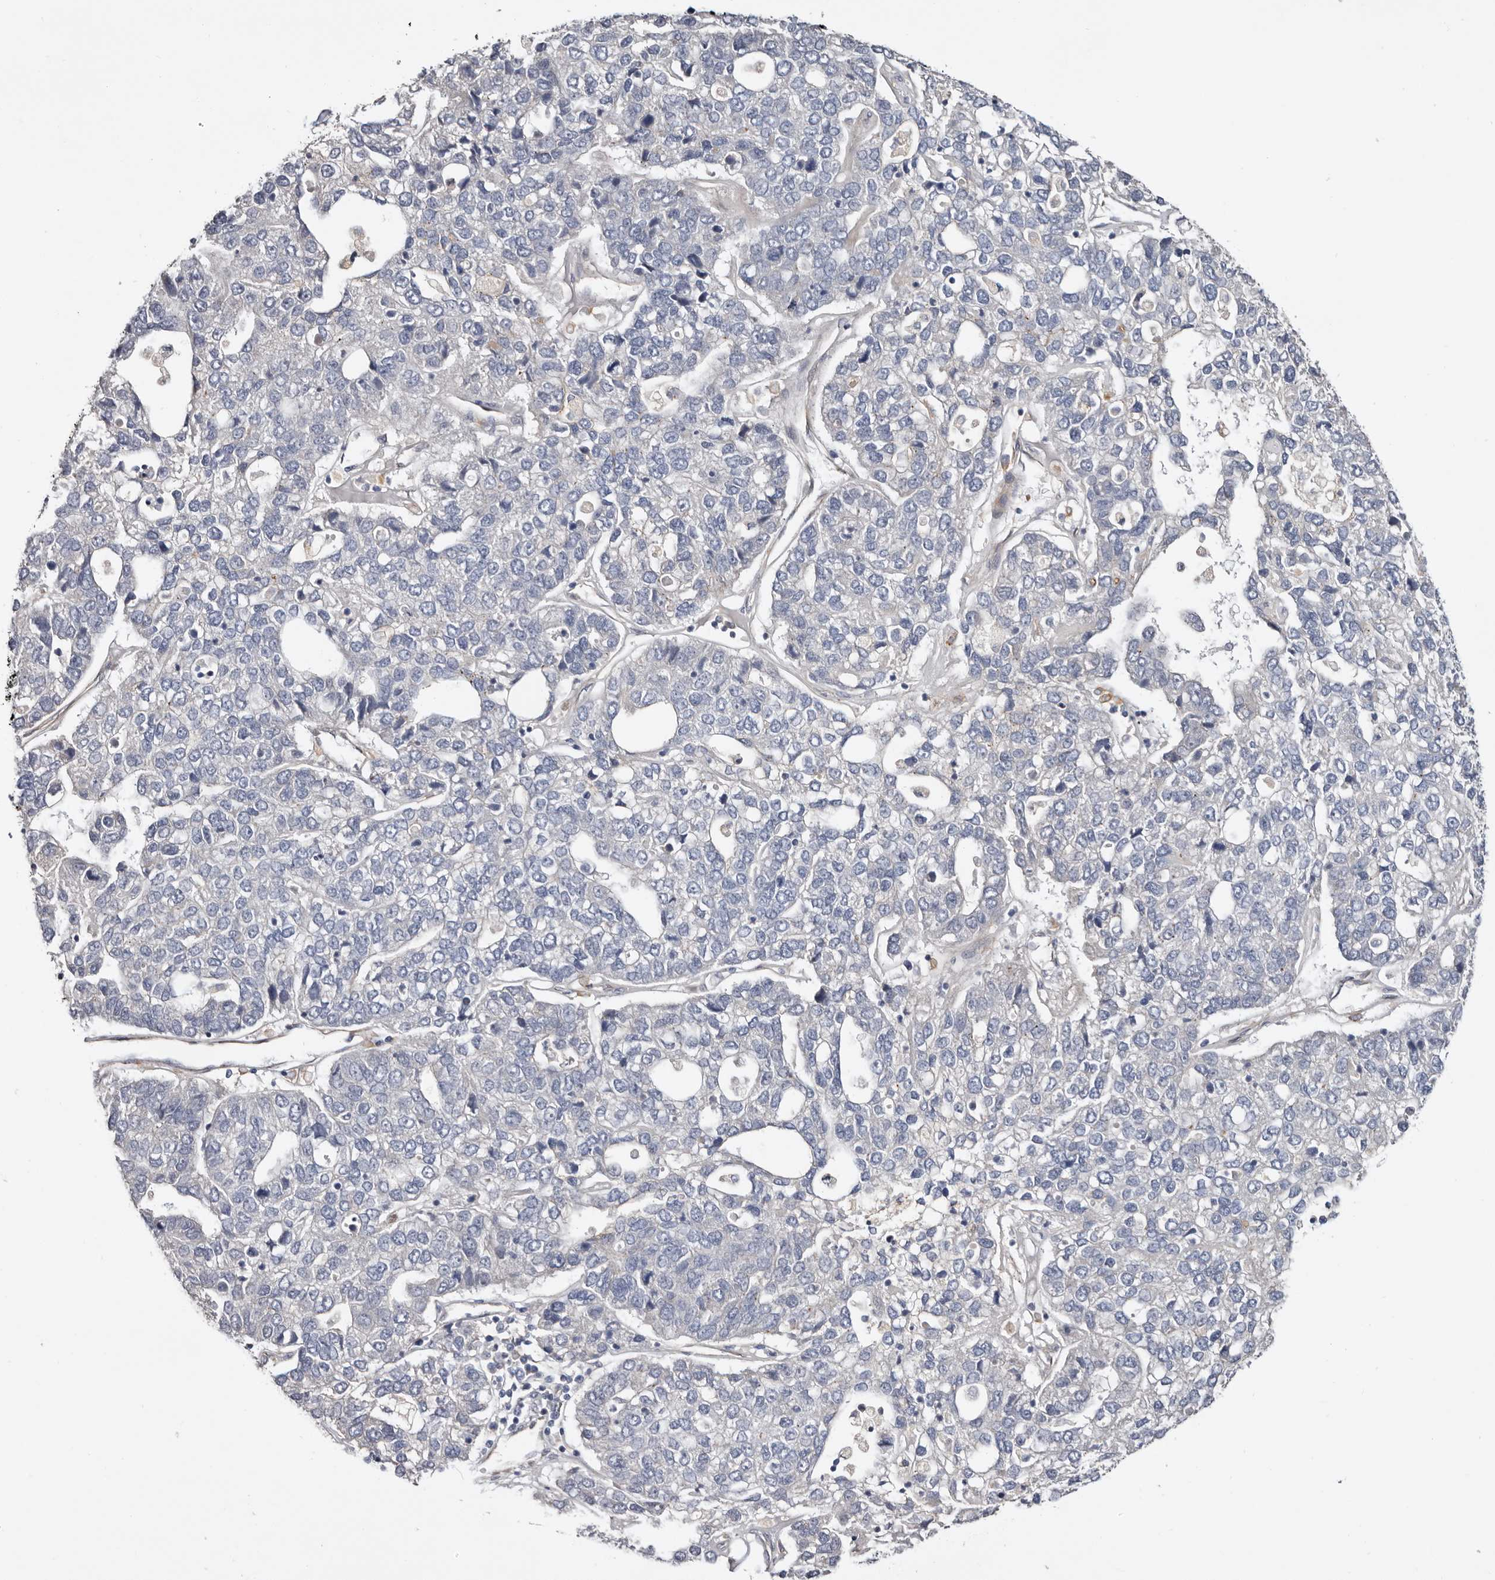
{"staining": {"intensity": "negative", "quantity": "none", "location": "none"}, "tissue": "pancreatic cancer", "cell_type": "Tumor cells", "image_type": "cancer", "snomed": [{"axis": "morphology", "description": "Adenocarcinoma, NOS"}, {"axis": "topography", "description": "Pancreas"}], "caption": "Immunohistochemistry (IHC) histopathology image of pancreatic adenocarcinoma stained for a protein (brown), which reveals no expression in tumor cells. (Immunohistochemistry, brightfield microscopy, high magnification).", "gene": "USH1C", "patient": {"sex": "female", "age": 61}}